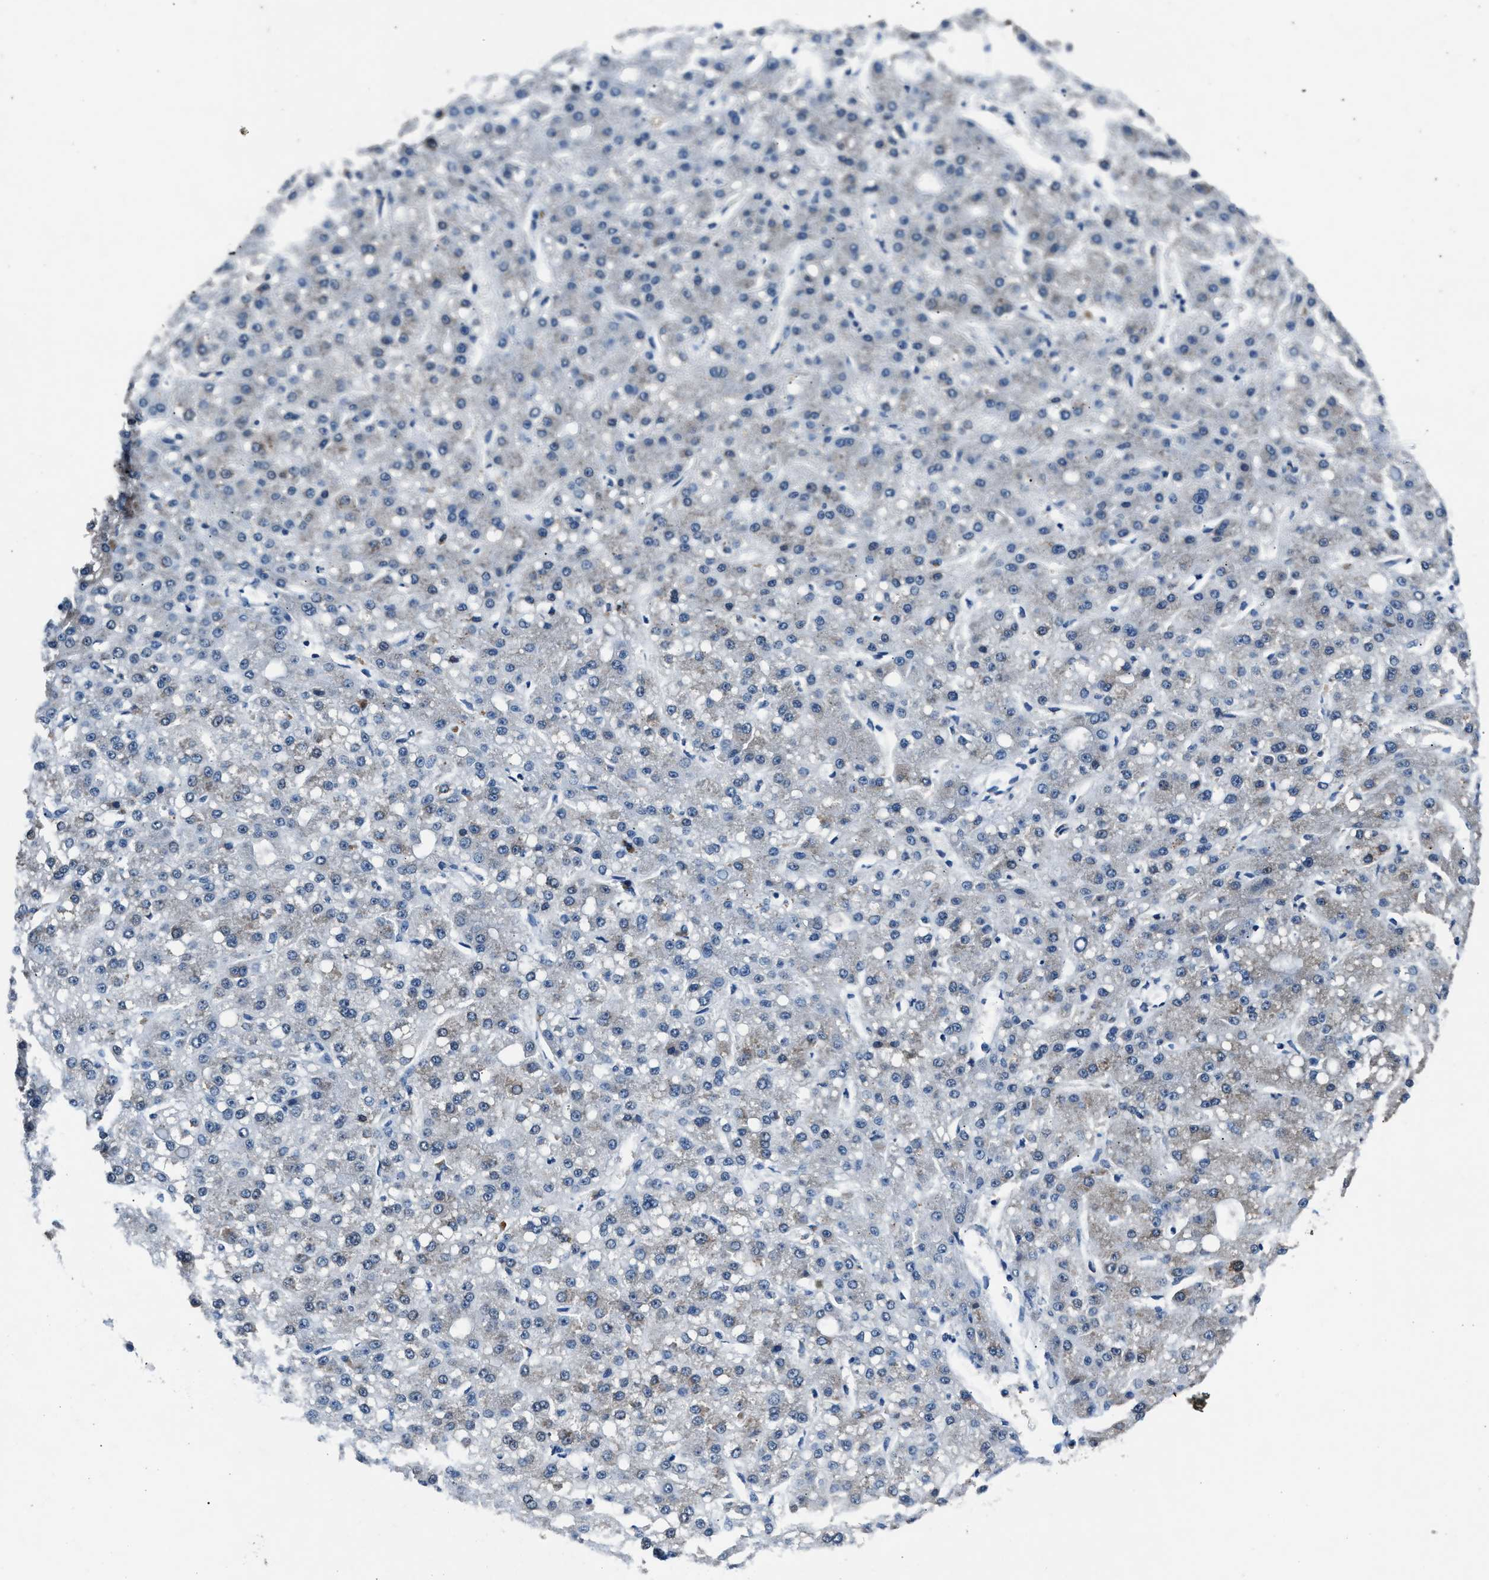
{"staining": {"intensity": "weak", "quantity": "25%-75%", "location": "cytoplasmic/membranous"}, "tissue": "liver cancer", "cell_type": "Tumor cells", "image_type": "cancer", "snomed": [{"axis": "morphology", "description": "Carcinoma, Hepatocellular, NOS"}, {"axis": "topography", "description": "Liver"}], "caption": "Weak cytoplasmic/membranous positivity is appreciated in about 25%-75% of tumor cells in liver cancer (hepatocellular carcinoma). (IHC, brightfield microscopy, high magnification).", "gene": "DENND6B", "patient": {"sex": "male", "age": 67}}